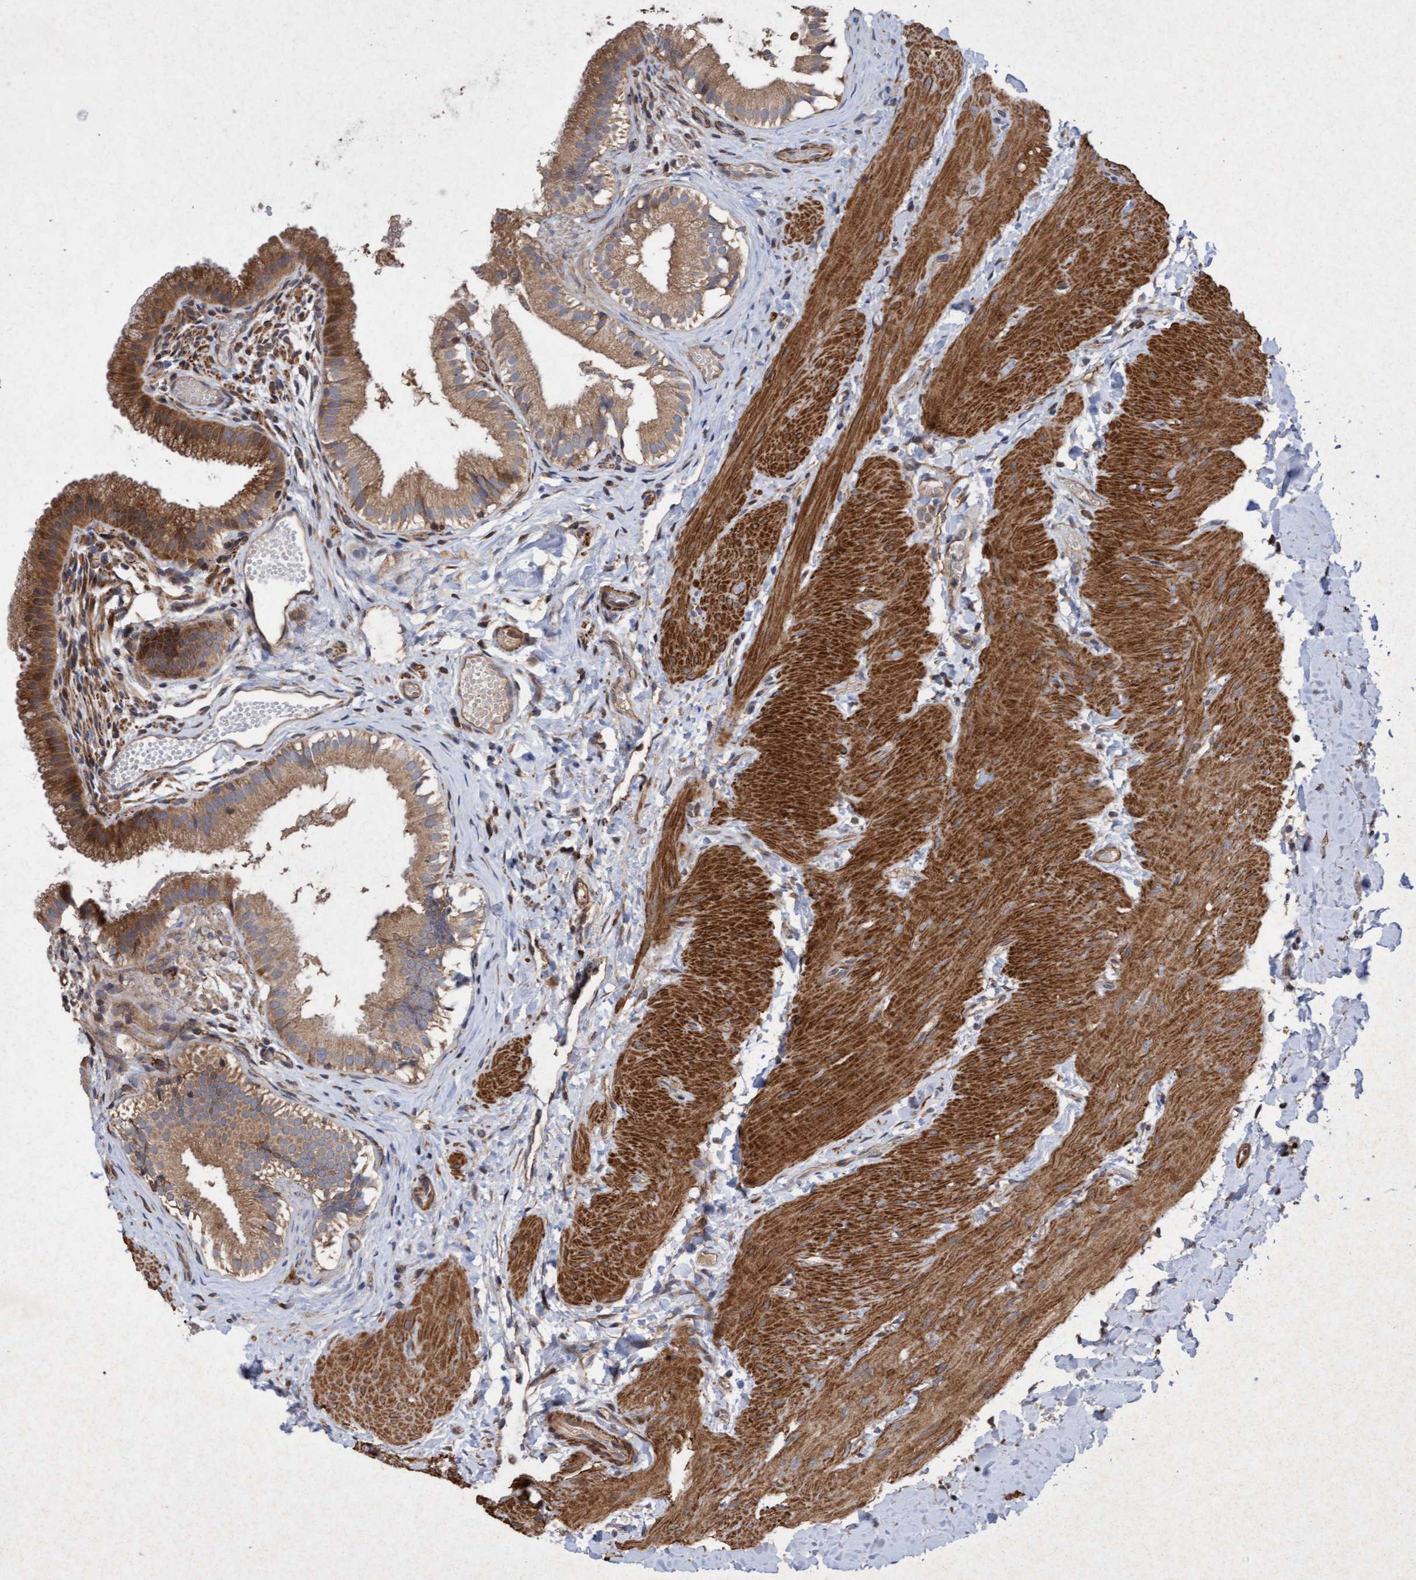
{"staining": {"intensity": "strong", "quantity": ">75%", "location": "cytoplasmic/membranous"}, "tissue": "gallbladder", "cell_type": "Glandular cells", "image_type": "normal", "snomed": [{"axis": "morphology", "description": "Normal tissue, NOS"}, {"axis": "topography", "description": "Gallbladder"}], "caption": "An immunohistochemistry (IHC) photomicrograph of benign tissue is shown. Protein staining in brown labels strong cytoplasmic/membranous positivity in gallbladder within glandular cells. (DAB (3,3'-diaminobenzidine) = brown stain, brightfield microscopy at high magnification).", "gene": "ELP5", "patient": {"sex": "female", "age": 26}}